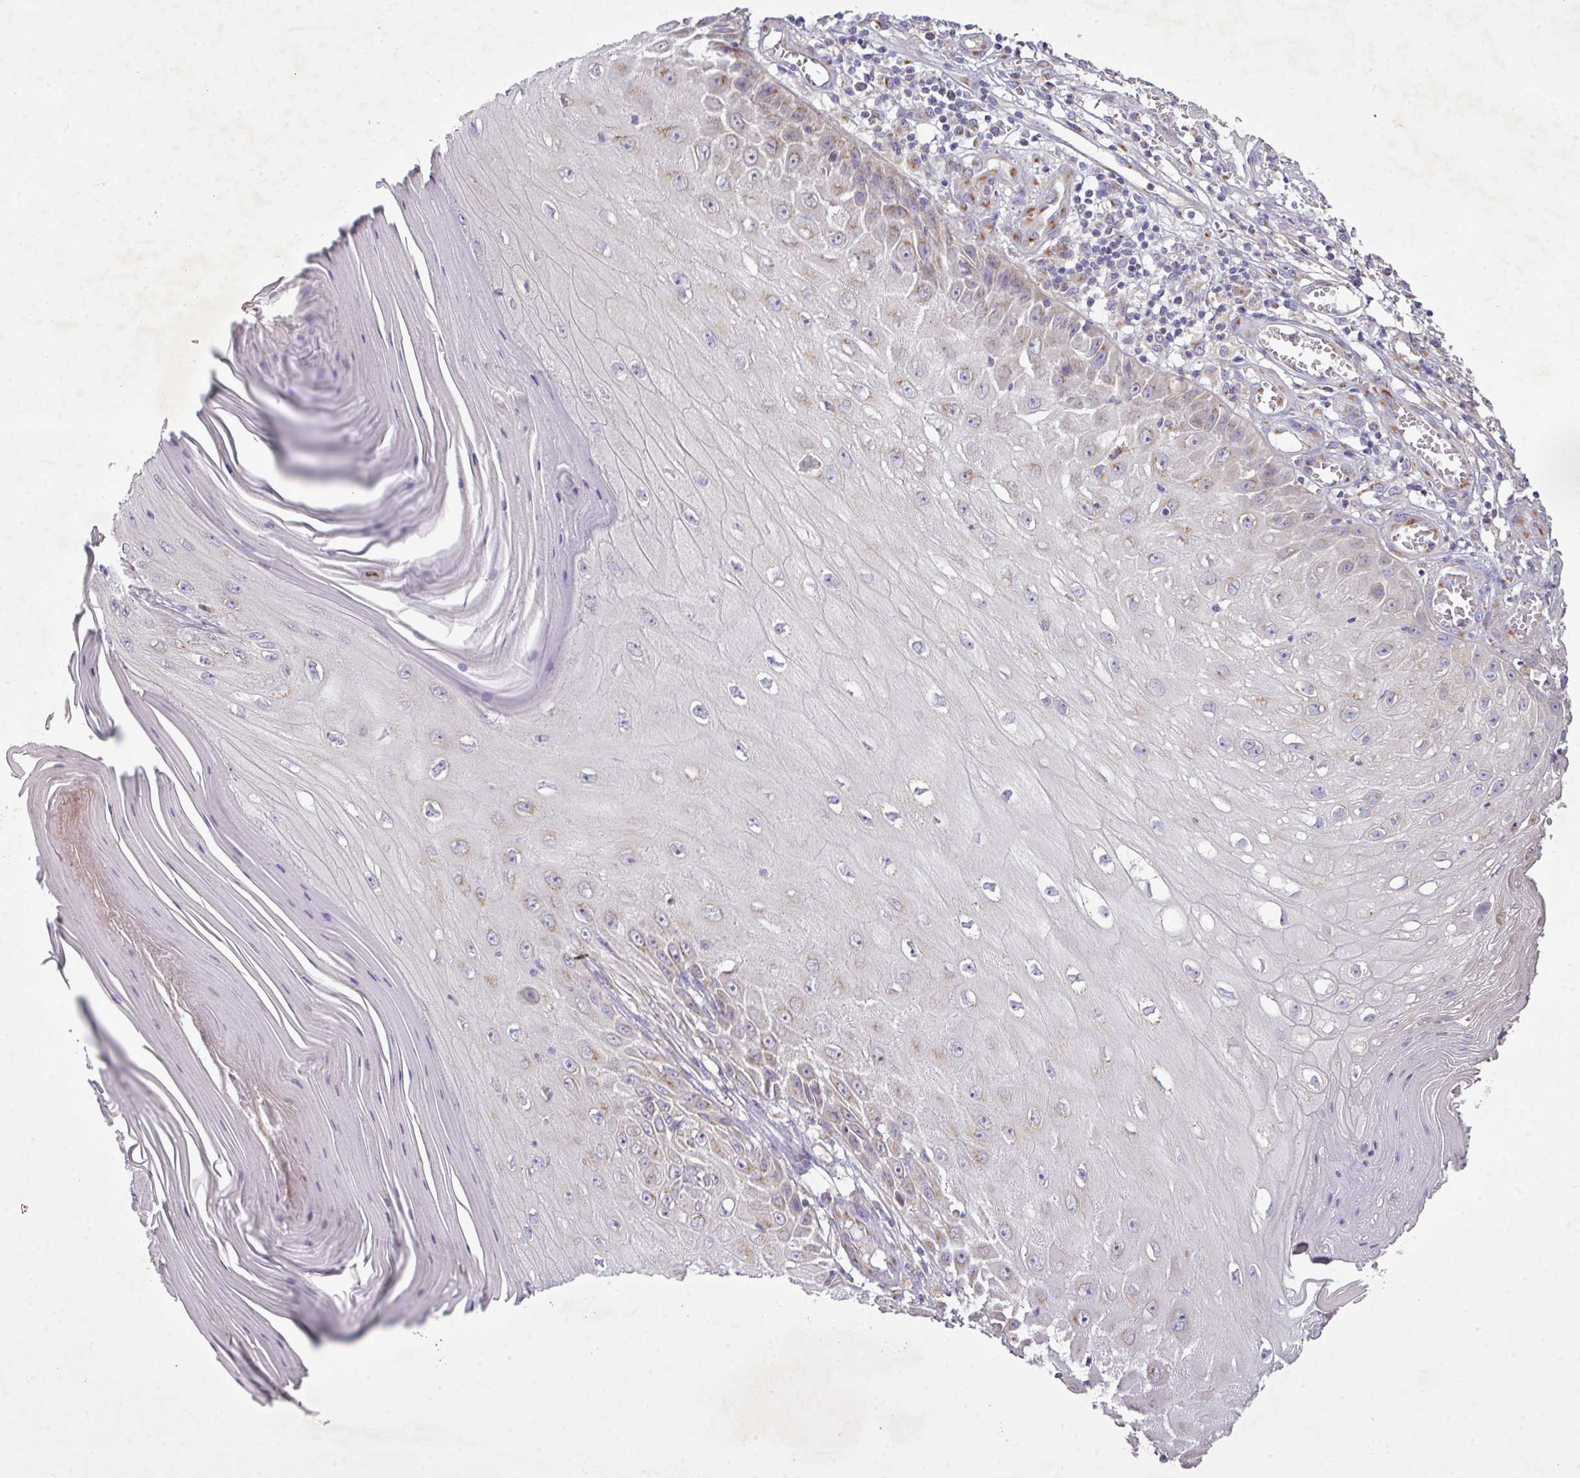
{"staining": {"intensity": "weak", "quantity": "<25%", "location": "cytoplasmic/membranous"}, "tissue": "skin cancer", "cell_type": "Tumor cells", "image_type": "cancer", "snomed": [{"axis": "morphology", "description": "Squamous cell carcinoma, NOS"}, {"axis": "topography", "description": "Skin"}], "caption": "The photomicrograph demonstrates no staining of tumor cells in squamous cell carcinoma (skin).", "gene": "VTI1A", "patient": {"sex": "female", "age": 73}}